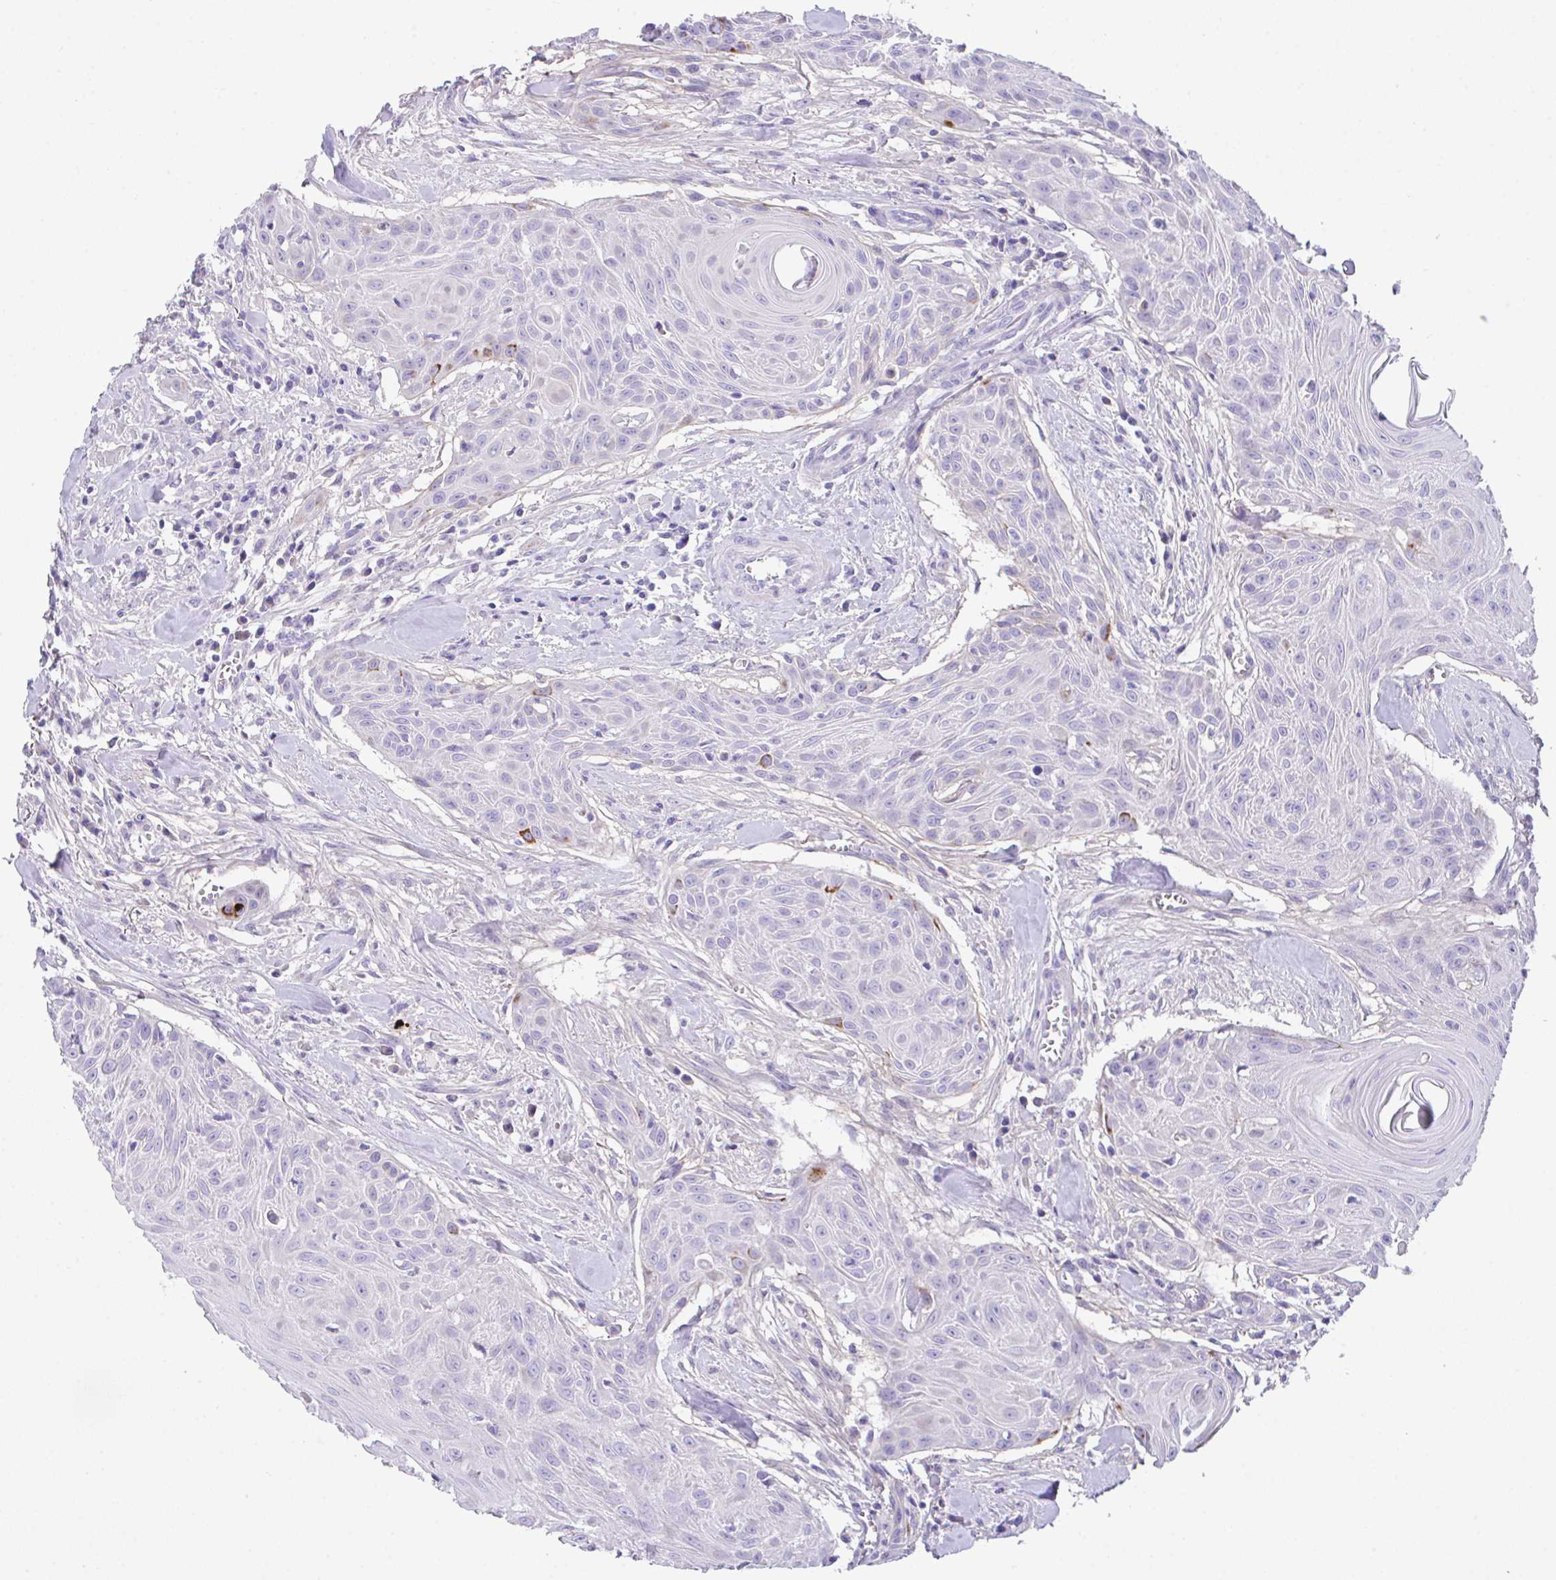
{"staining": {"intensity": "strong", "quantity": "<25%", "location": "cytoplasmic/membranous"}, "tissue": "head and neck cancer", "cell_type": "Tumor cells", "image_type": "cancer", "snomed": [{"axis": "morphology", "description": "Squamous cell carcinoma, NOS"}, {"axis": "topography", "description": "Lymph node"}, {"axis": "topography", "description": "Salivary gland"}, {"axis": "topography", "description": "Head-Neck"}], "caption": "Brown immunohistochemical staining in human head and neck squamous cell carcinoma shows strong cytoplasmic/membranous expression in about <25% of tumor cells.", "gene": "SLC16A6", "patient": {"sex": "female", "age": 74}}